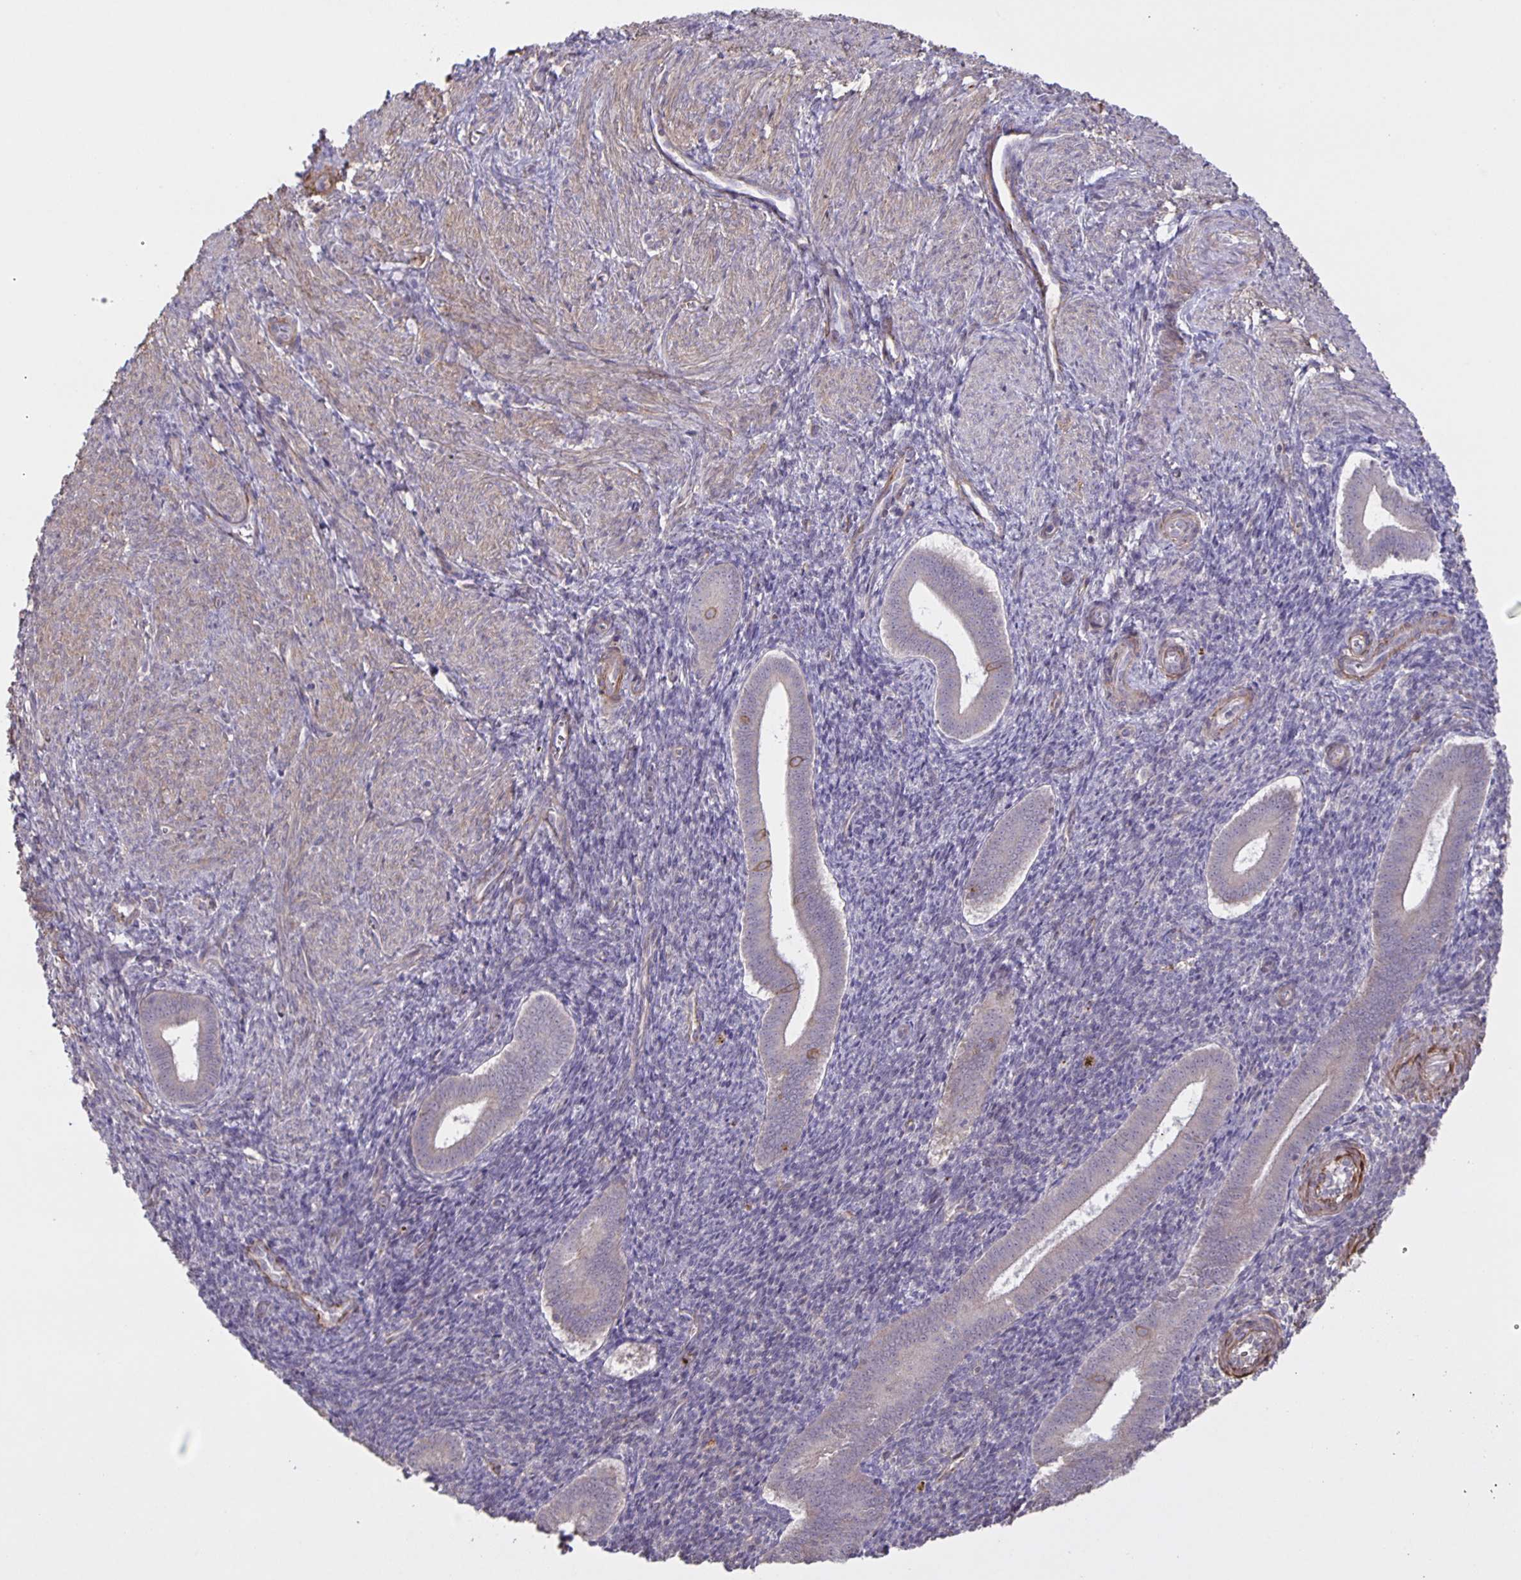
{"staining": {"intensity": "negative", "quantity": "none", "location": "none"}, "tissue": "endometrium", "cell_type": "Cells in endometrial stroma", "image_type": "normal", "snomed": [{"axis": "morphology", "description": "Normal tissue, NOS"}, {"axis": "topography", "description": "Endometrium"}], "caption": "The histopathology image demonstrates no significant staining in cells in endometrial stroma of endometrium.", "gene": "SRCIN1", "patient": {"sex": "female", "age": 25}}